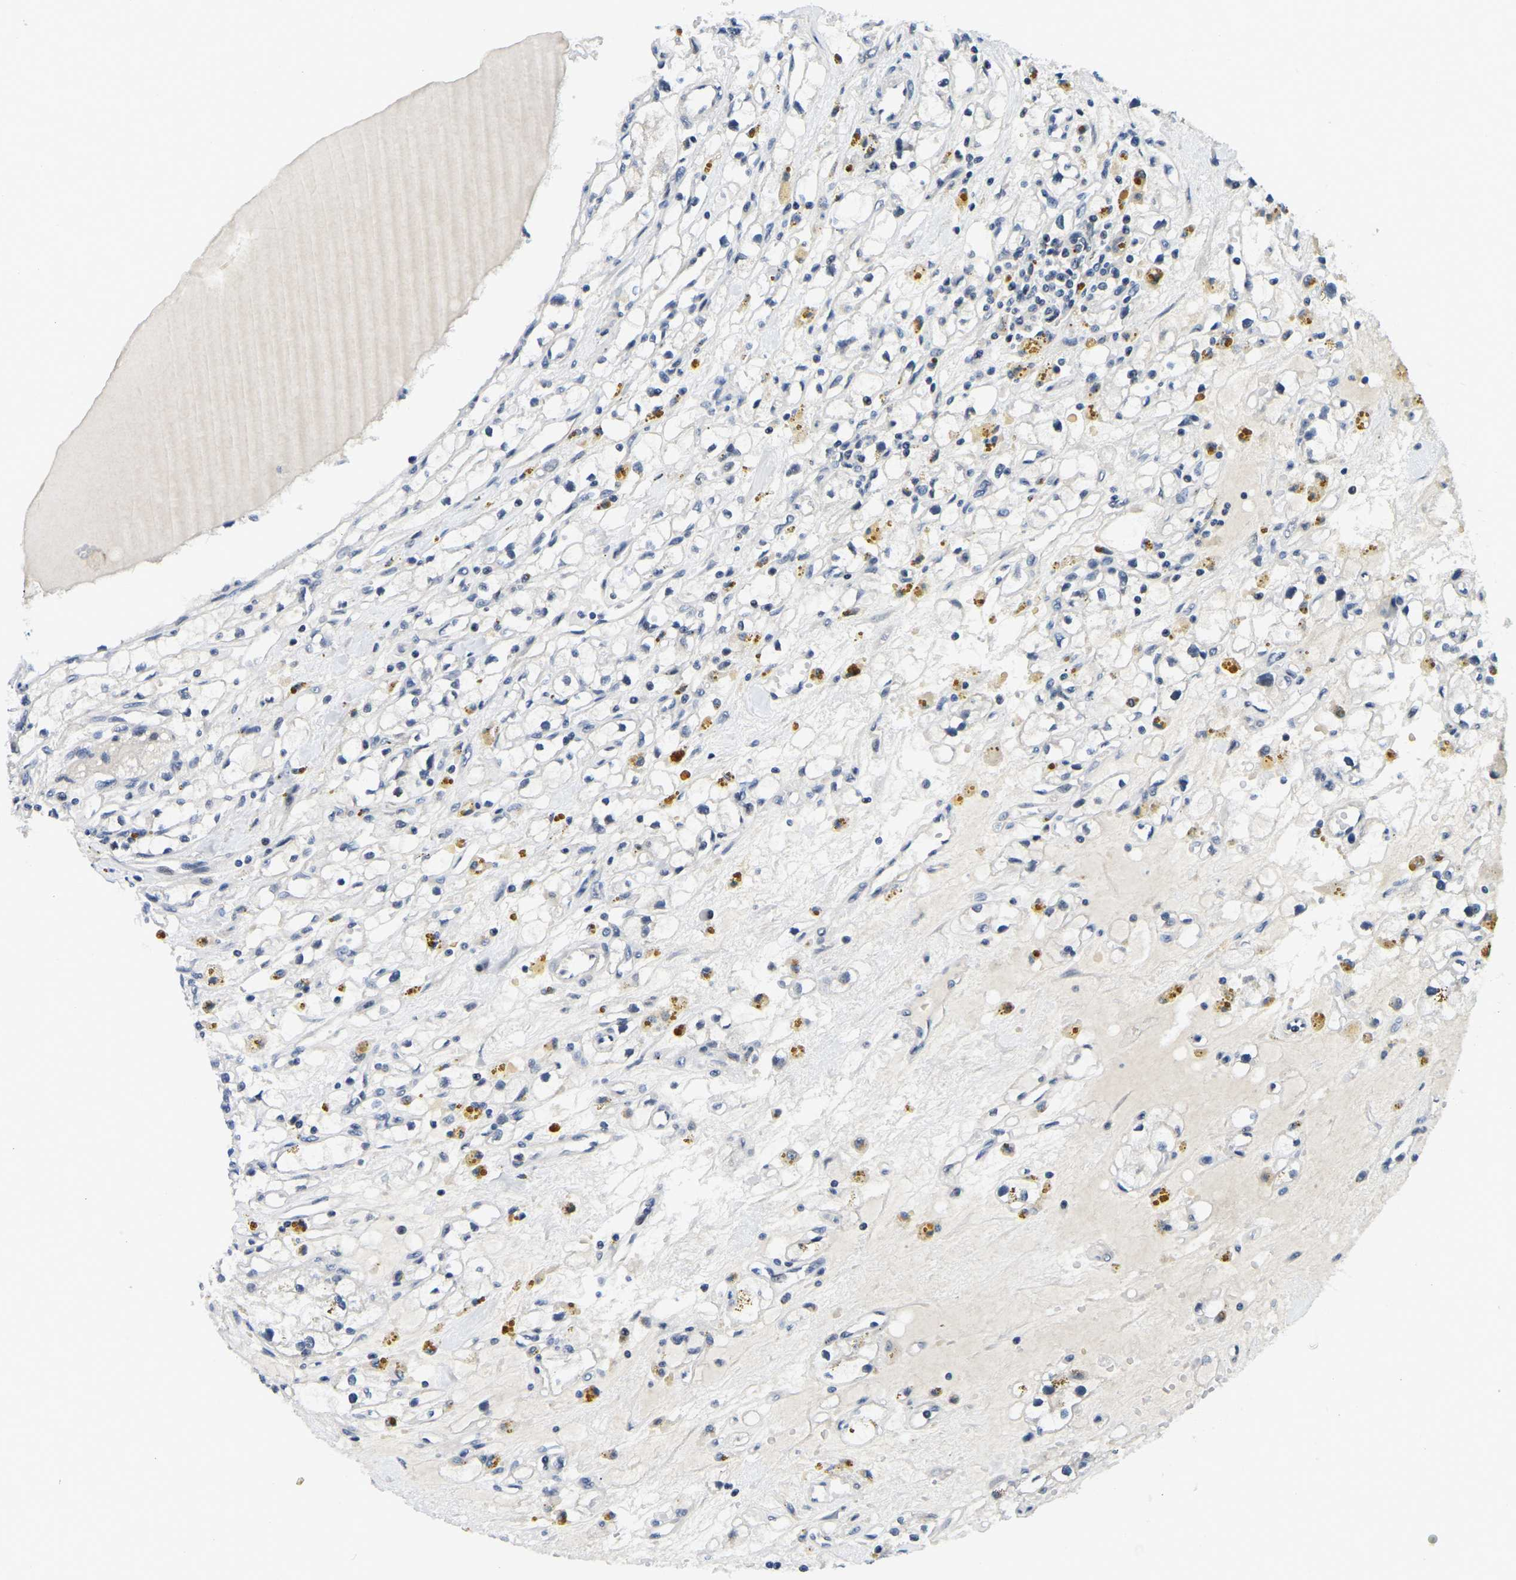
{"staining": {"intensity": "negative", "quantity": "none", "location": "none"}, "tissue": "renal cancer", "cell_type": "Tumor cells", "image_type": "cancer", "snomed": [{"axis": "morphology", "description": "Adenocarcinoma, NOS"}, {"axis": "topography", "description": "Kidney"}], "caption": "There is no significant staining in tumor cells of renal adenocarcinoma. Brightfield microscopy of immunohistochemistry (IHC) stained with DAB (3,3'-diaminobenzidine) (brown) and hematoxylin (blue), captured at high magnification.", "gene": "POLDIP3", "patient": {"sex": "male", "age": 56}}